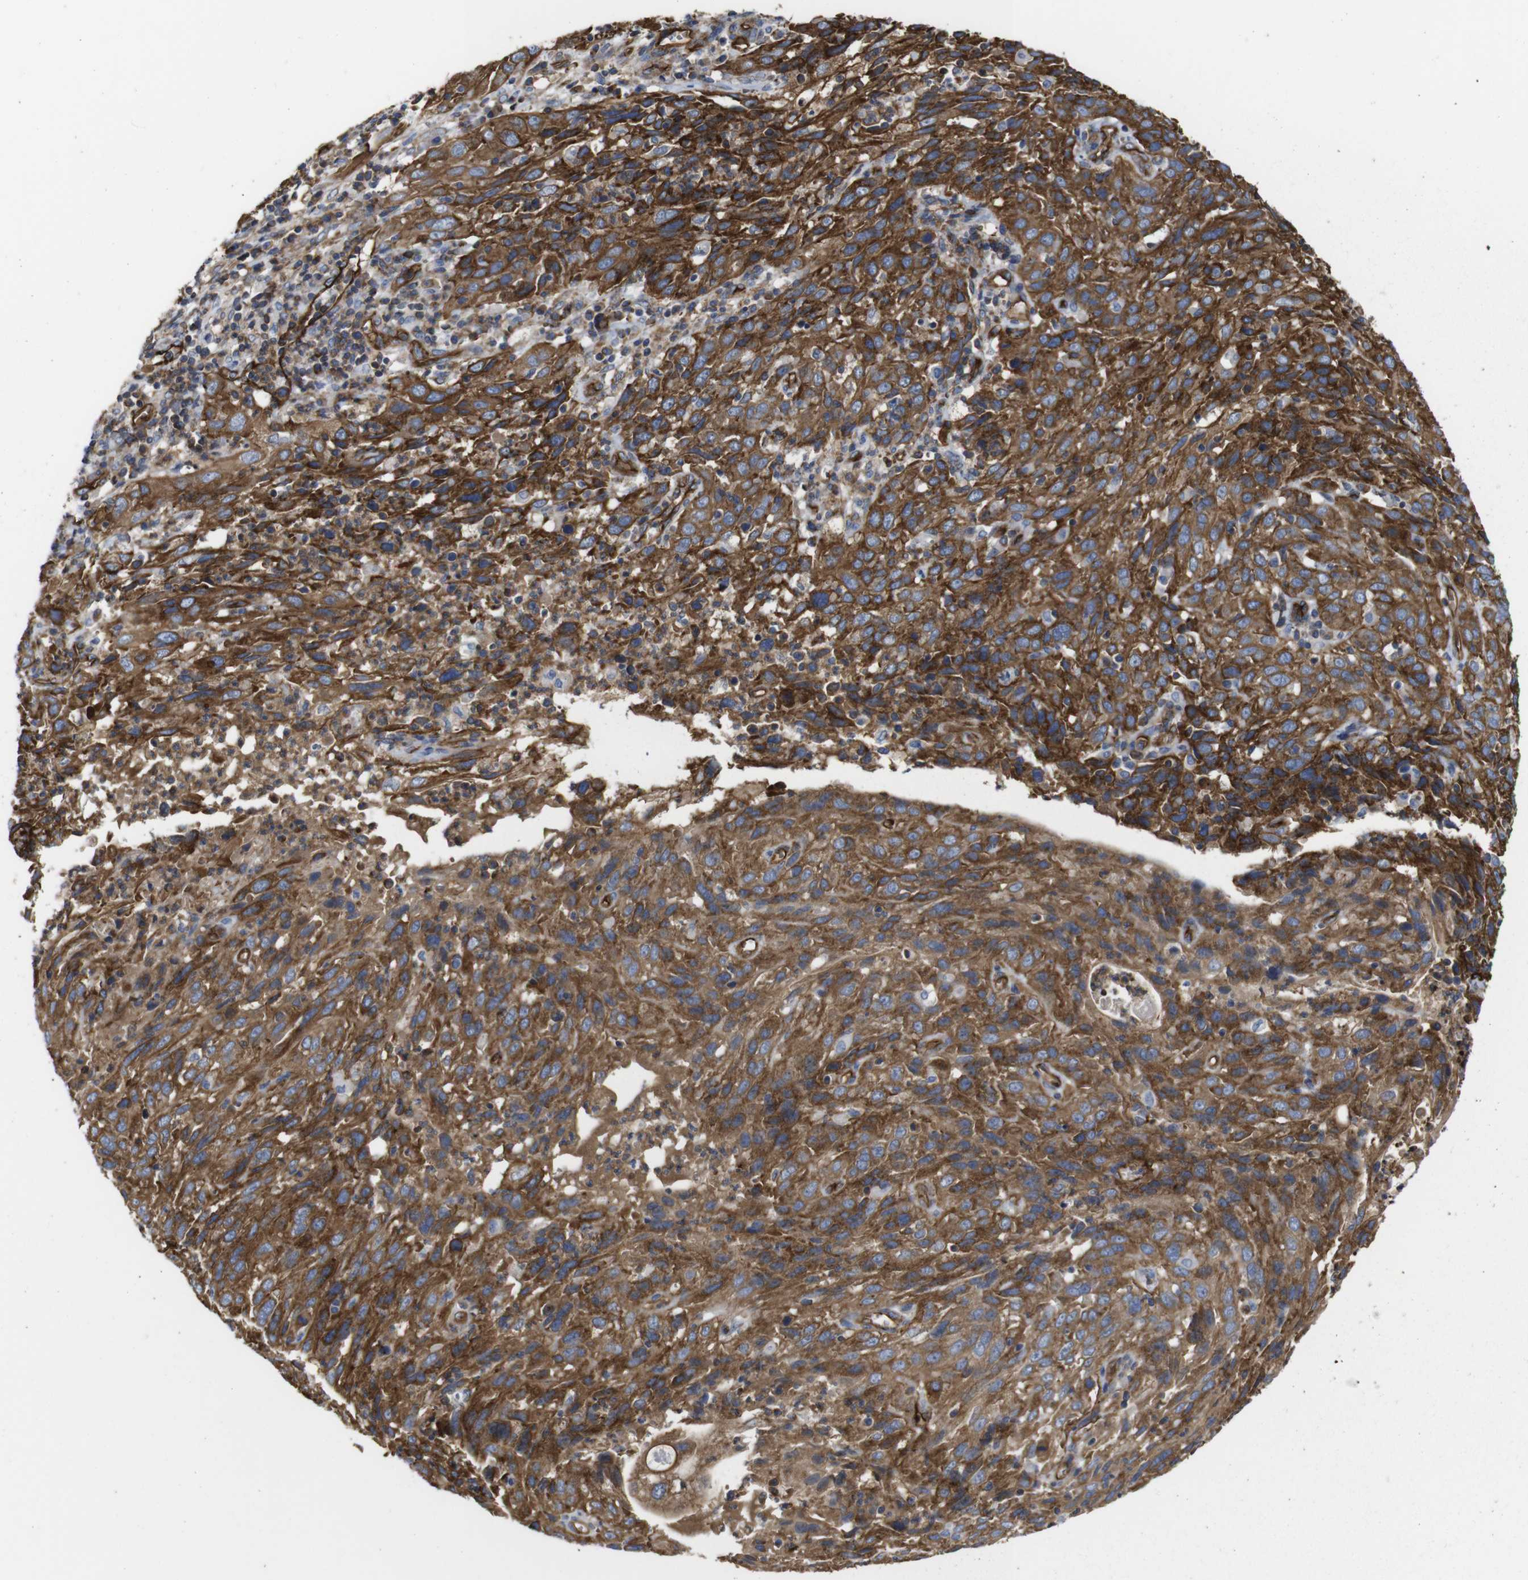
{"staining": {"intensity": "moderate", "quantity": ">75%", "location": "cytoplasmic/membranous"}, "tissue": "cervical cancer", "cell_type": "Tumor cells", "image_type": "cancer", "snomed": [{"axis": "morphology", "description": "Squamous cell carcinoma, NOS"}, {"axis": "topography", "description": "Cervix"}], "caption": "Cervical squamous cell carcinoma stained with a protein marker reveals moderate staining in tumor cells.", "gene": "SPTBN1", "patient": {"sex": "female", "age": 32}}